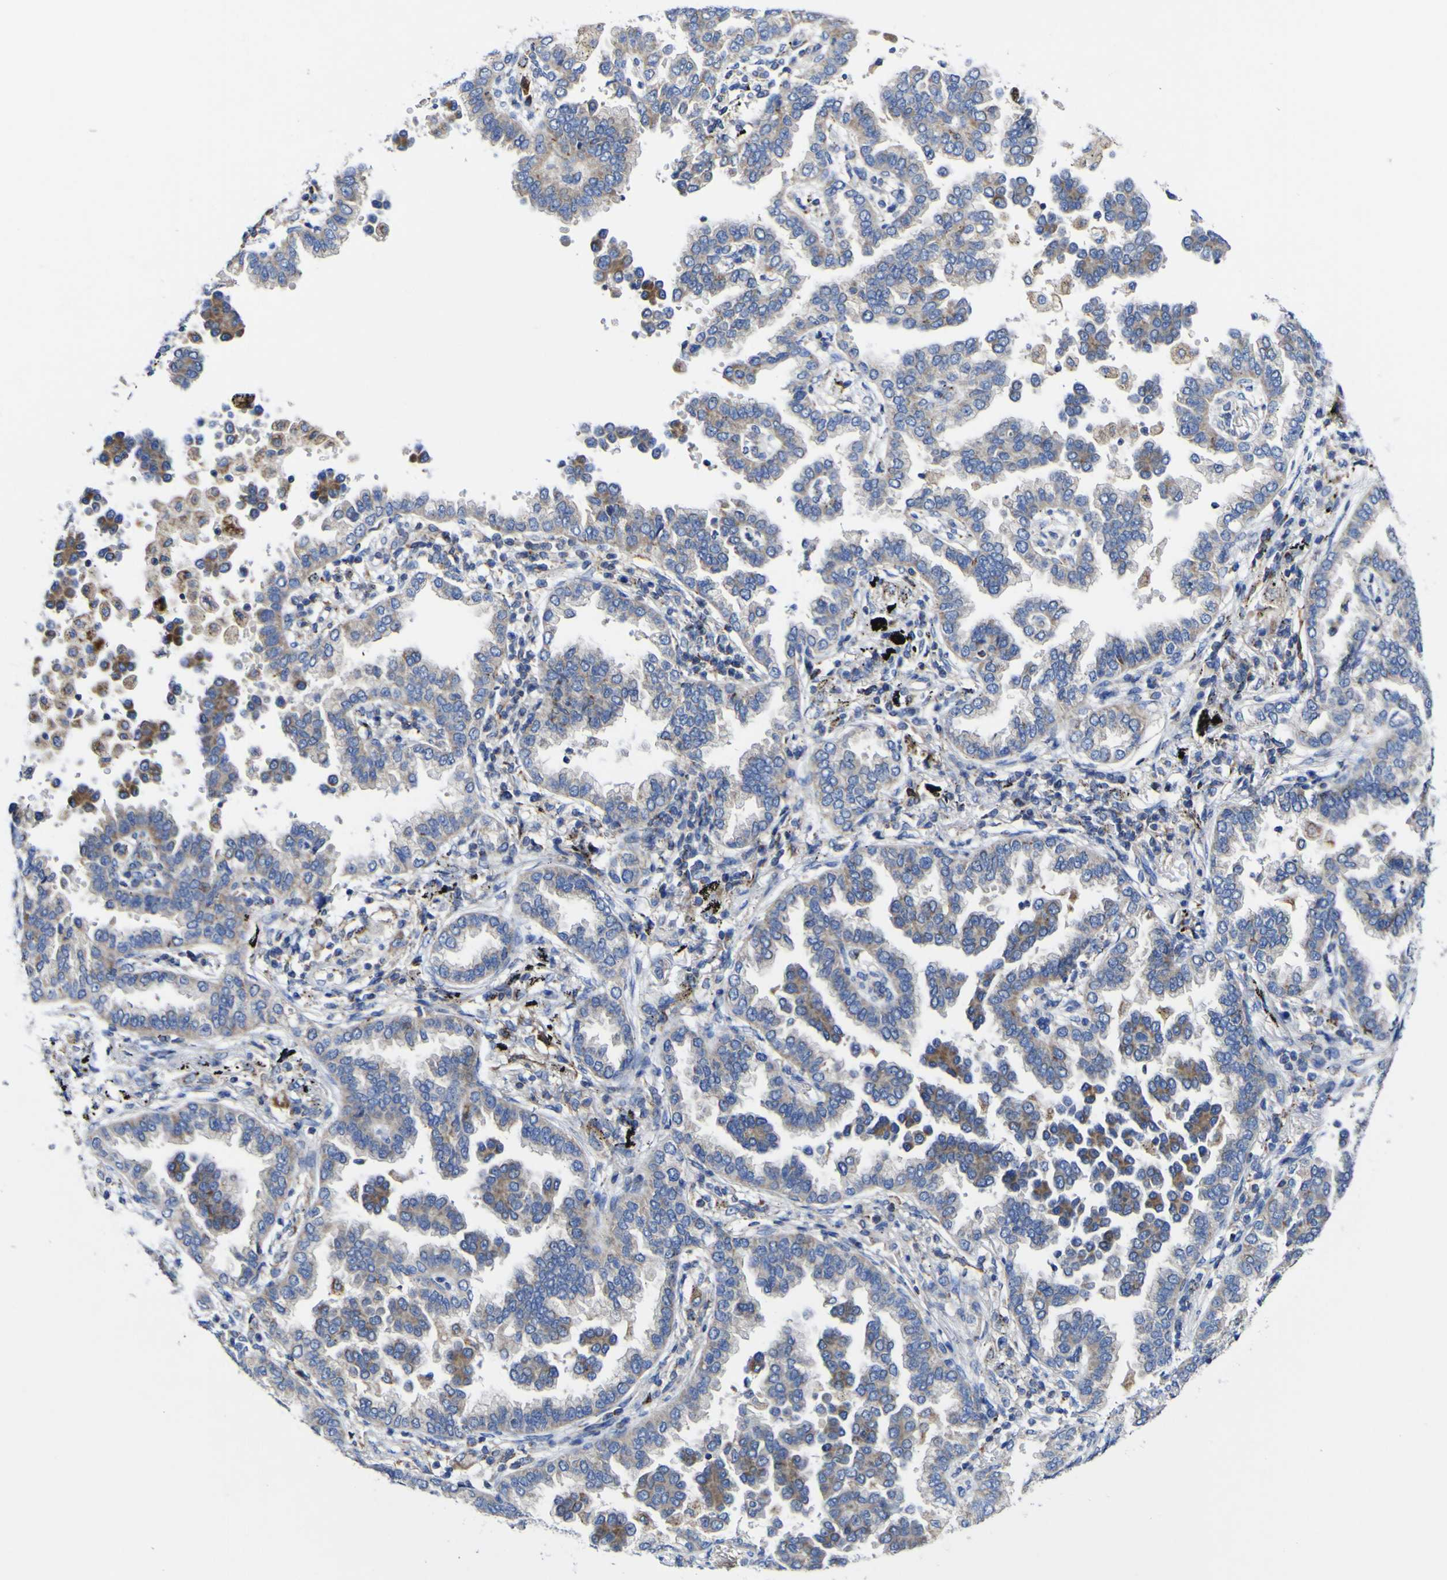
{"staining": {"intensity": "moderate", "quantity": ">75%", "location": "cytoplasmic/membranous"}, "tissue": "lung cancer", "cell_type": "Tumor cells", "image_type": "cancer", "snomed": [{"axis": "morphology", "description": "Normal tissue, NOS"}, {"axis": "morphology", "description": "Adenocarcinoma, NOS"}, {"axis": "topography", "description": "Lung"}], "caption": "Immunohistochemical staining of adenocarcinoma (lung) demonstrates moderate cytoplasmic/membranous protein staining in approximately >75% of tumor cells.", "gene": "CCDC90B", "patient": {"sex": "male", "age": 59}}